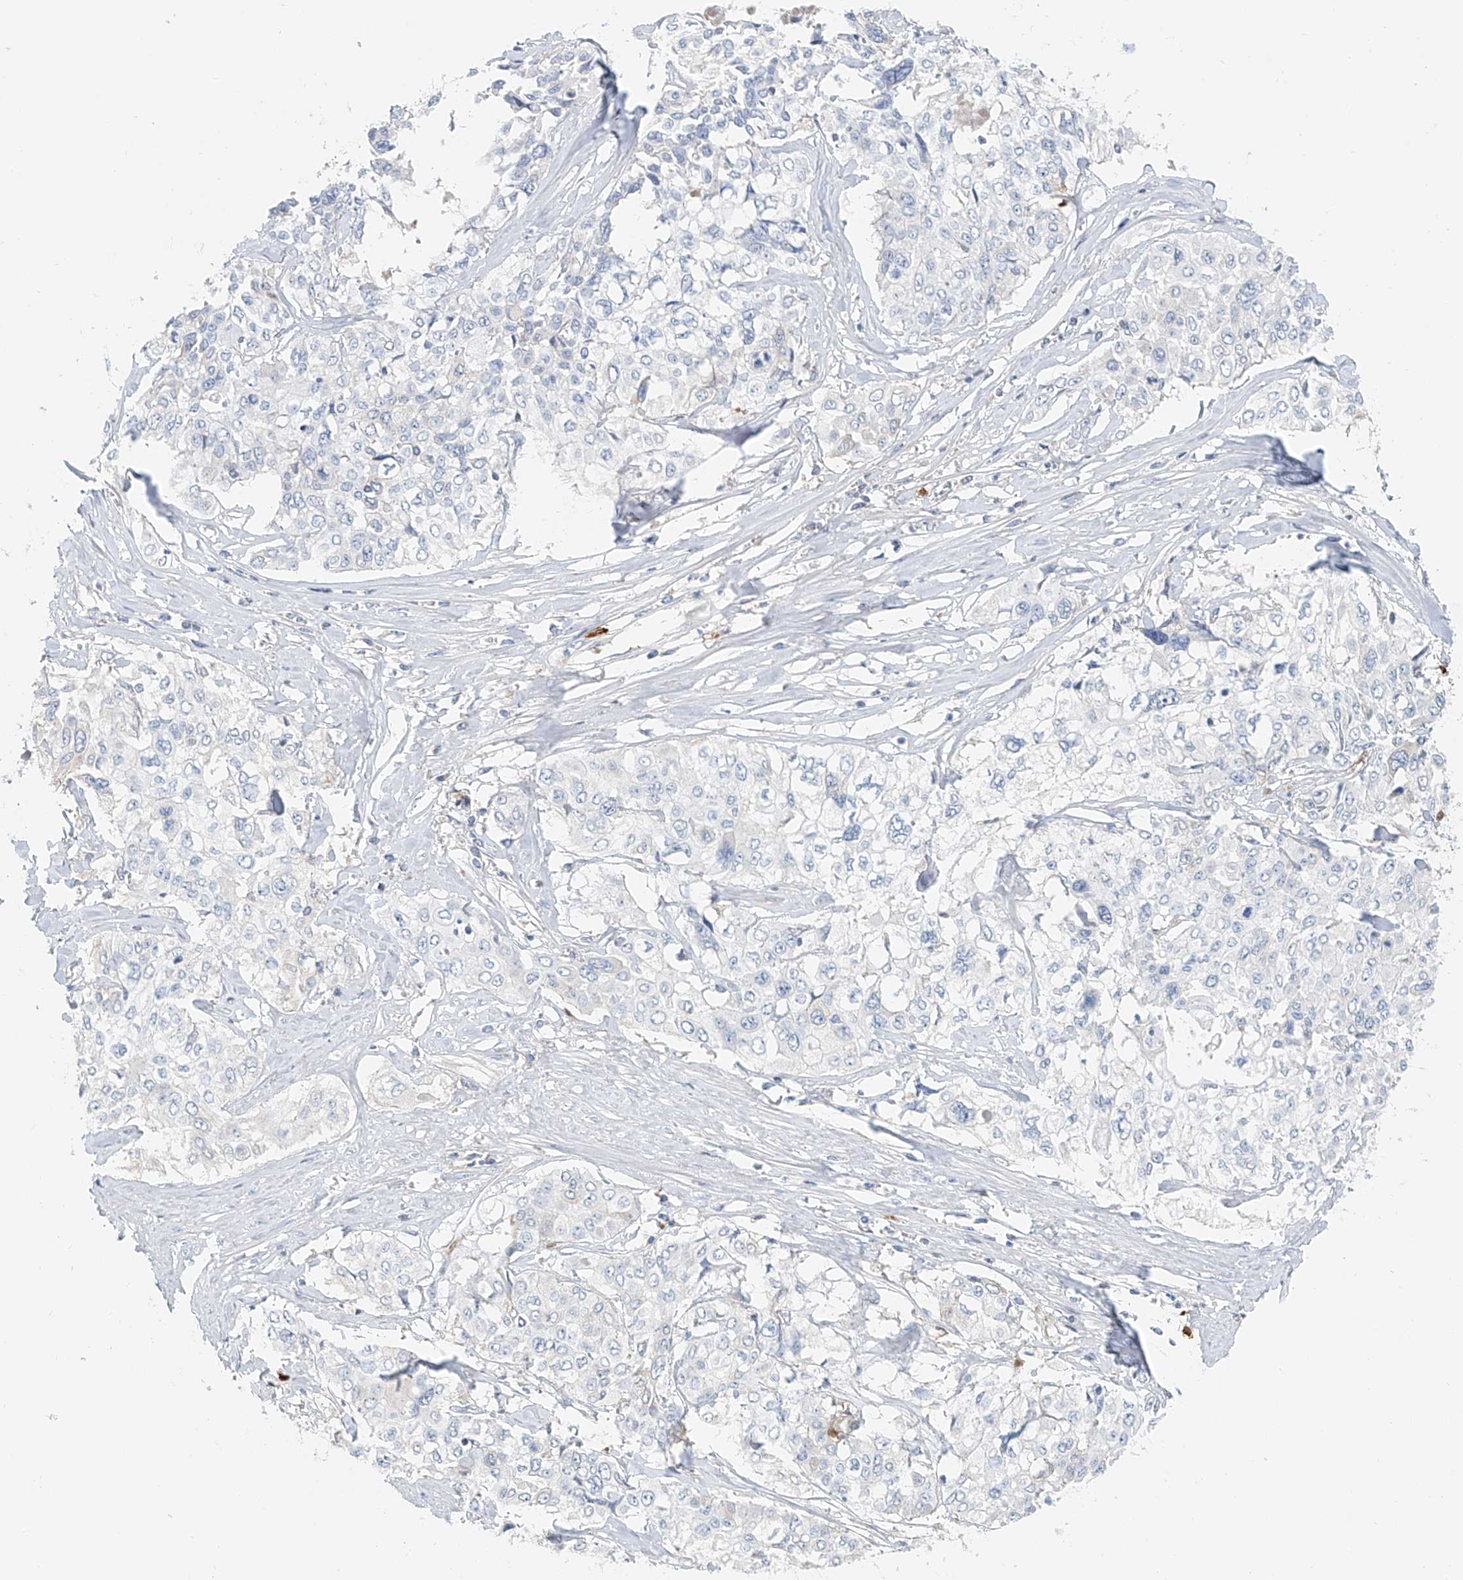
{"staining": {"intensity": "negative", "quantity": "none", "location": "none"}, "tissue": "cervical cancer", "cell_type": "Tumor cells", "image_type": "cancer", "snomed": [{"axis": "morphology", "description": "Squamous cell carcinoma, NOS"}, {"axis": "topography", "description": "Cervix"}], "caption": "Cervical cancer stained for a protein using immunohistochemistry exhibits no positivity tumor cells.", "gene": "FRYL", "patient": {"sex": "female", "age": 31}}